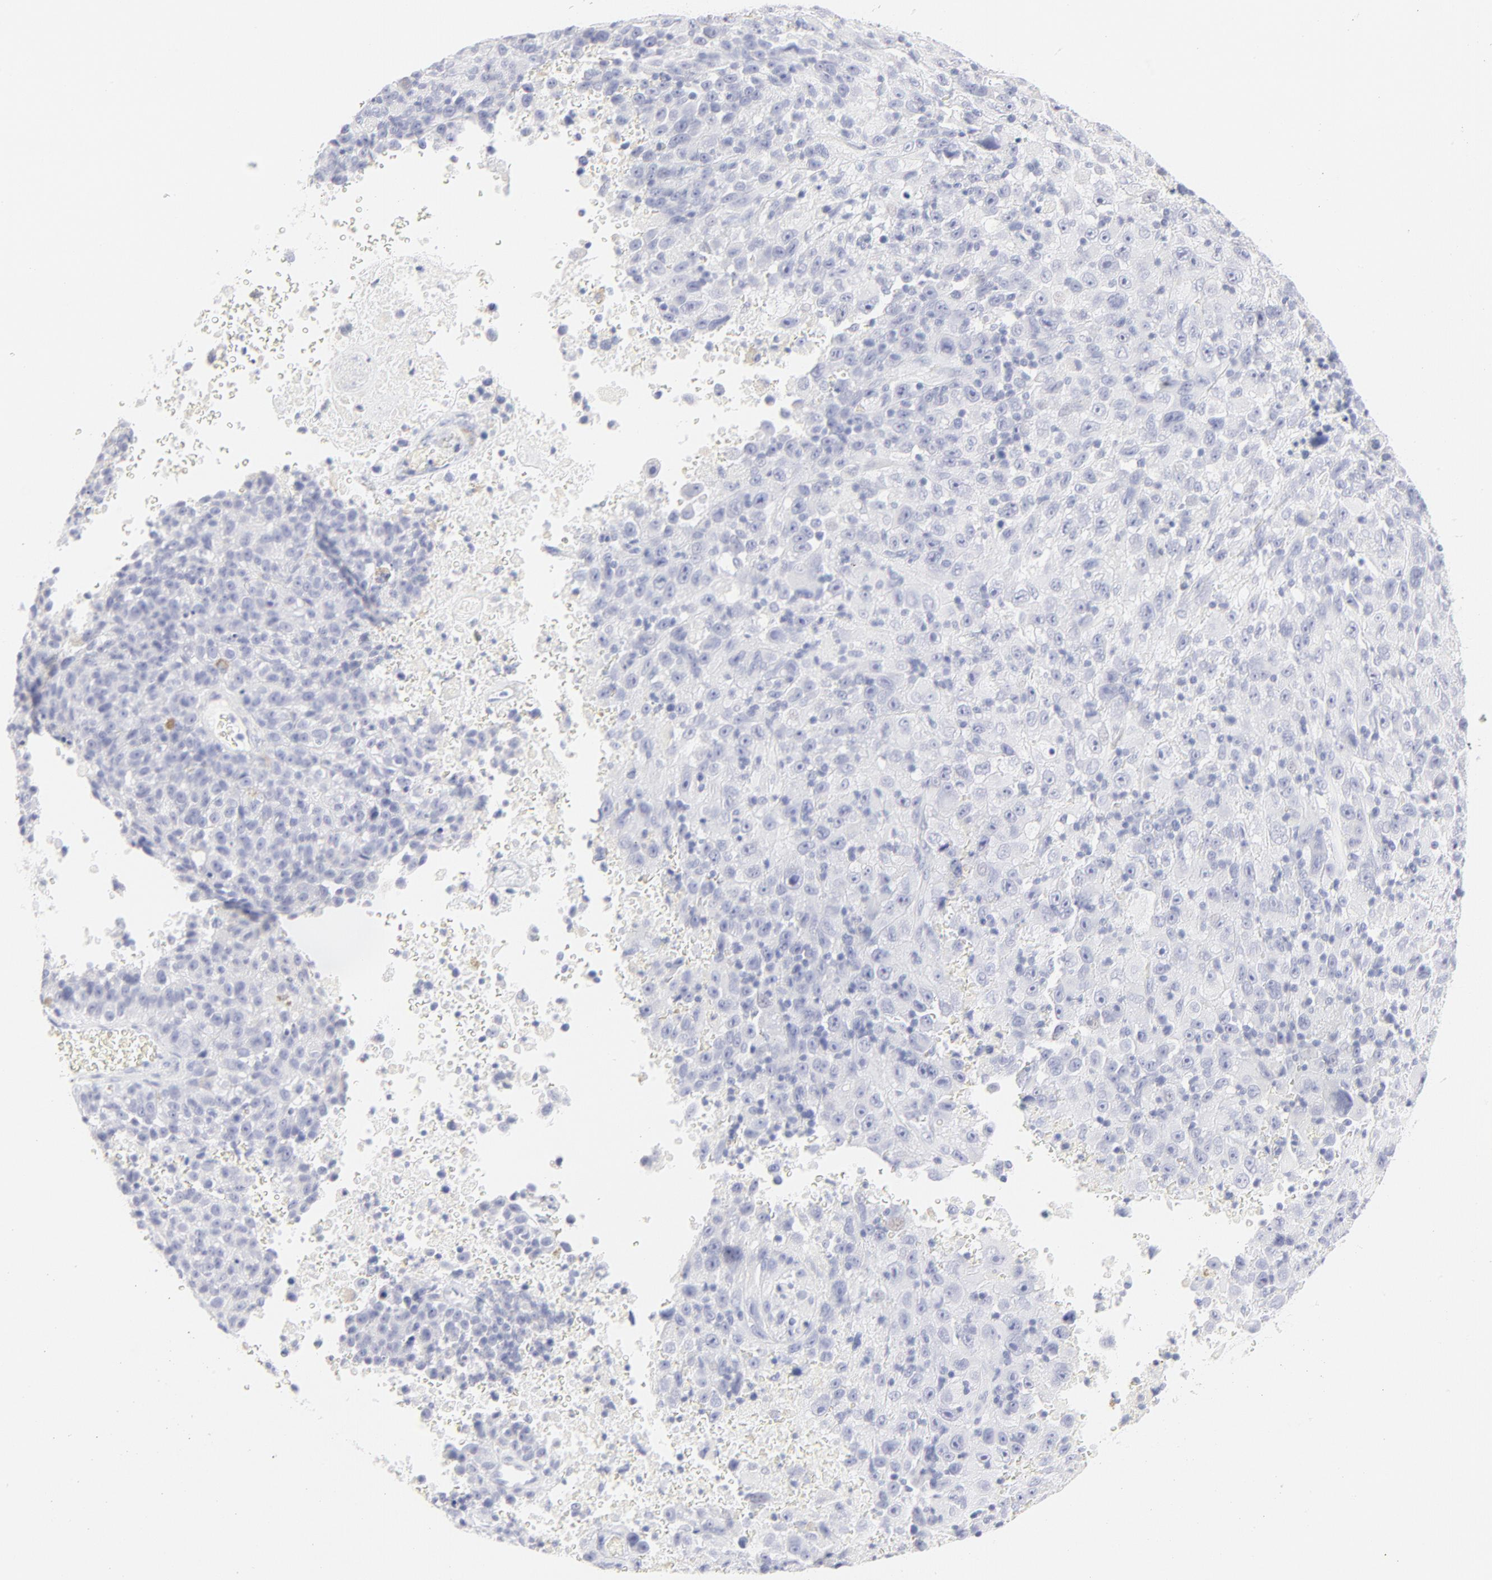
{"staining": {"intensity": "negative", "quantity": "none", "location": "none"}, "tissue": "melanoma", "cell_type": "Tumor cells", "image_type": "cancer", "snomed": [{"axis": "morphology", "description": "Malignant melanoma, Metastatic site"}, {"axis": "topography", "description": "Cerebral cortex"}], "caption": "Immunohistochemistry of human melanoma demonstrates no expression in tumor cells.", "gene": "ELF3", "patient": {"sex": "female", "age": 52}}